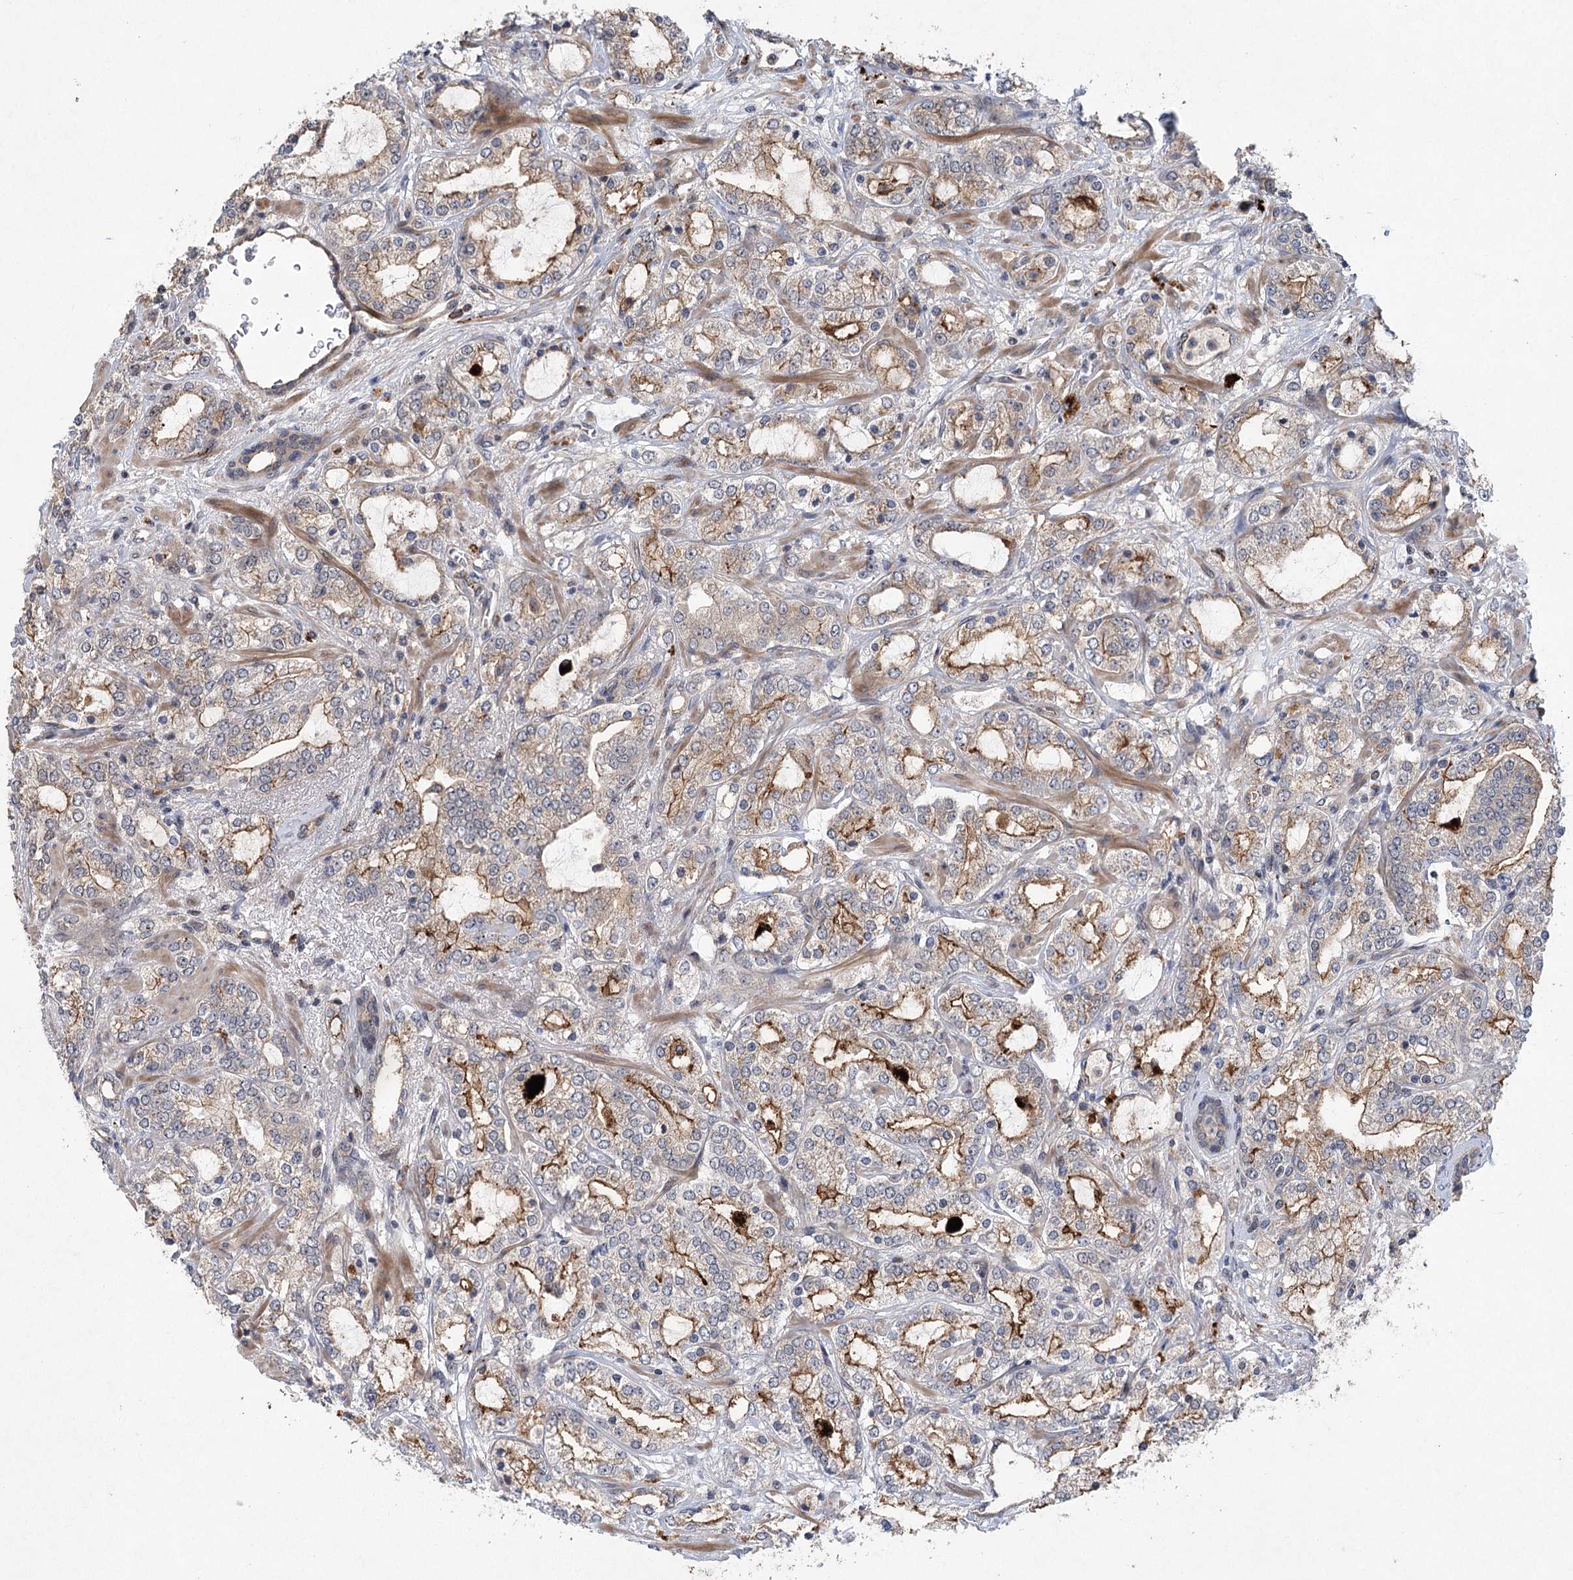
{"staining": {"intensity": "moderate", "quantity": ">75%", "location": "cytoplasmic/membranous"}, "tissue": "prostate cancer", "cell_type": "Tumor cells", "image_type": "cancer", "snomed": [{"axis": "morphology", "description": "Adenocarcinoma, High grade"}, {"axis": "topography", "description": "Prostate"}], "caption": "Immunohistochemical staining of prostate cancer (adenocarcinoma (high-grade)) shows medium levels of moderate cytoplasmic/membranous staining in about >75% of tumor cells.", "gene": "METTL24", "patient": {"sex": "male", "age": 64}}